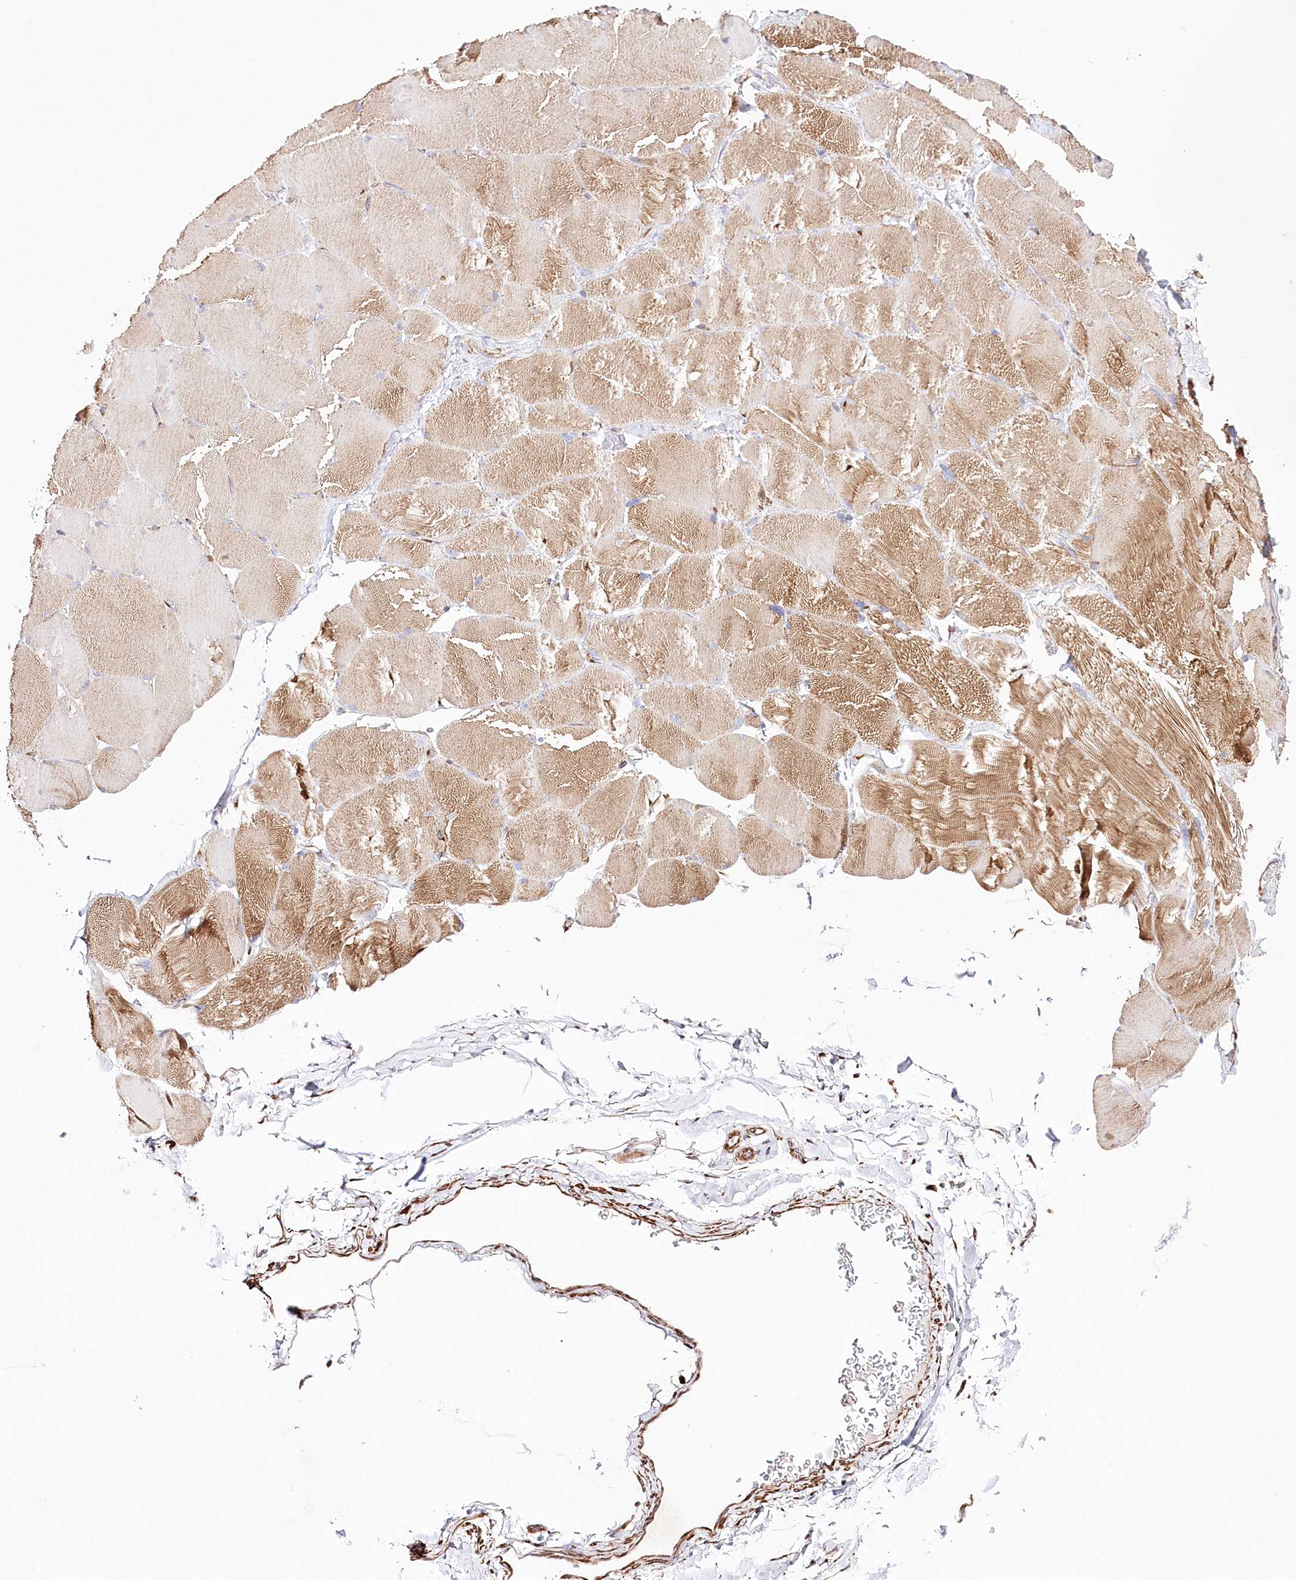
{"staining": {"intensity": "moderate", "quantity": ">75%", "location": "cytoplasmic/membranous"}, "tissue": "skeletal muscle", "cell_type": "Myocytes", "image_type": "normal", "snomed": [{"axis": "morphology", "description": "Normal tissue, NOS"}, {"axis": "topography", "description": "Skin"}, {"axis": "topography", "description": "Skeletal muscle"}], "caption": "IHC of benign skeletal muscle demonstrates medium levels of moderate cytoplasmic/membranous positivity in about >75% of myocytes. (DAB (3,3'-diaminobenzidine) IHC, brown staining for protein, blue staining for nuclei).", "gene": "ABRAXAS2", "patient": {"sex": "male", "age": 83}}